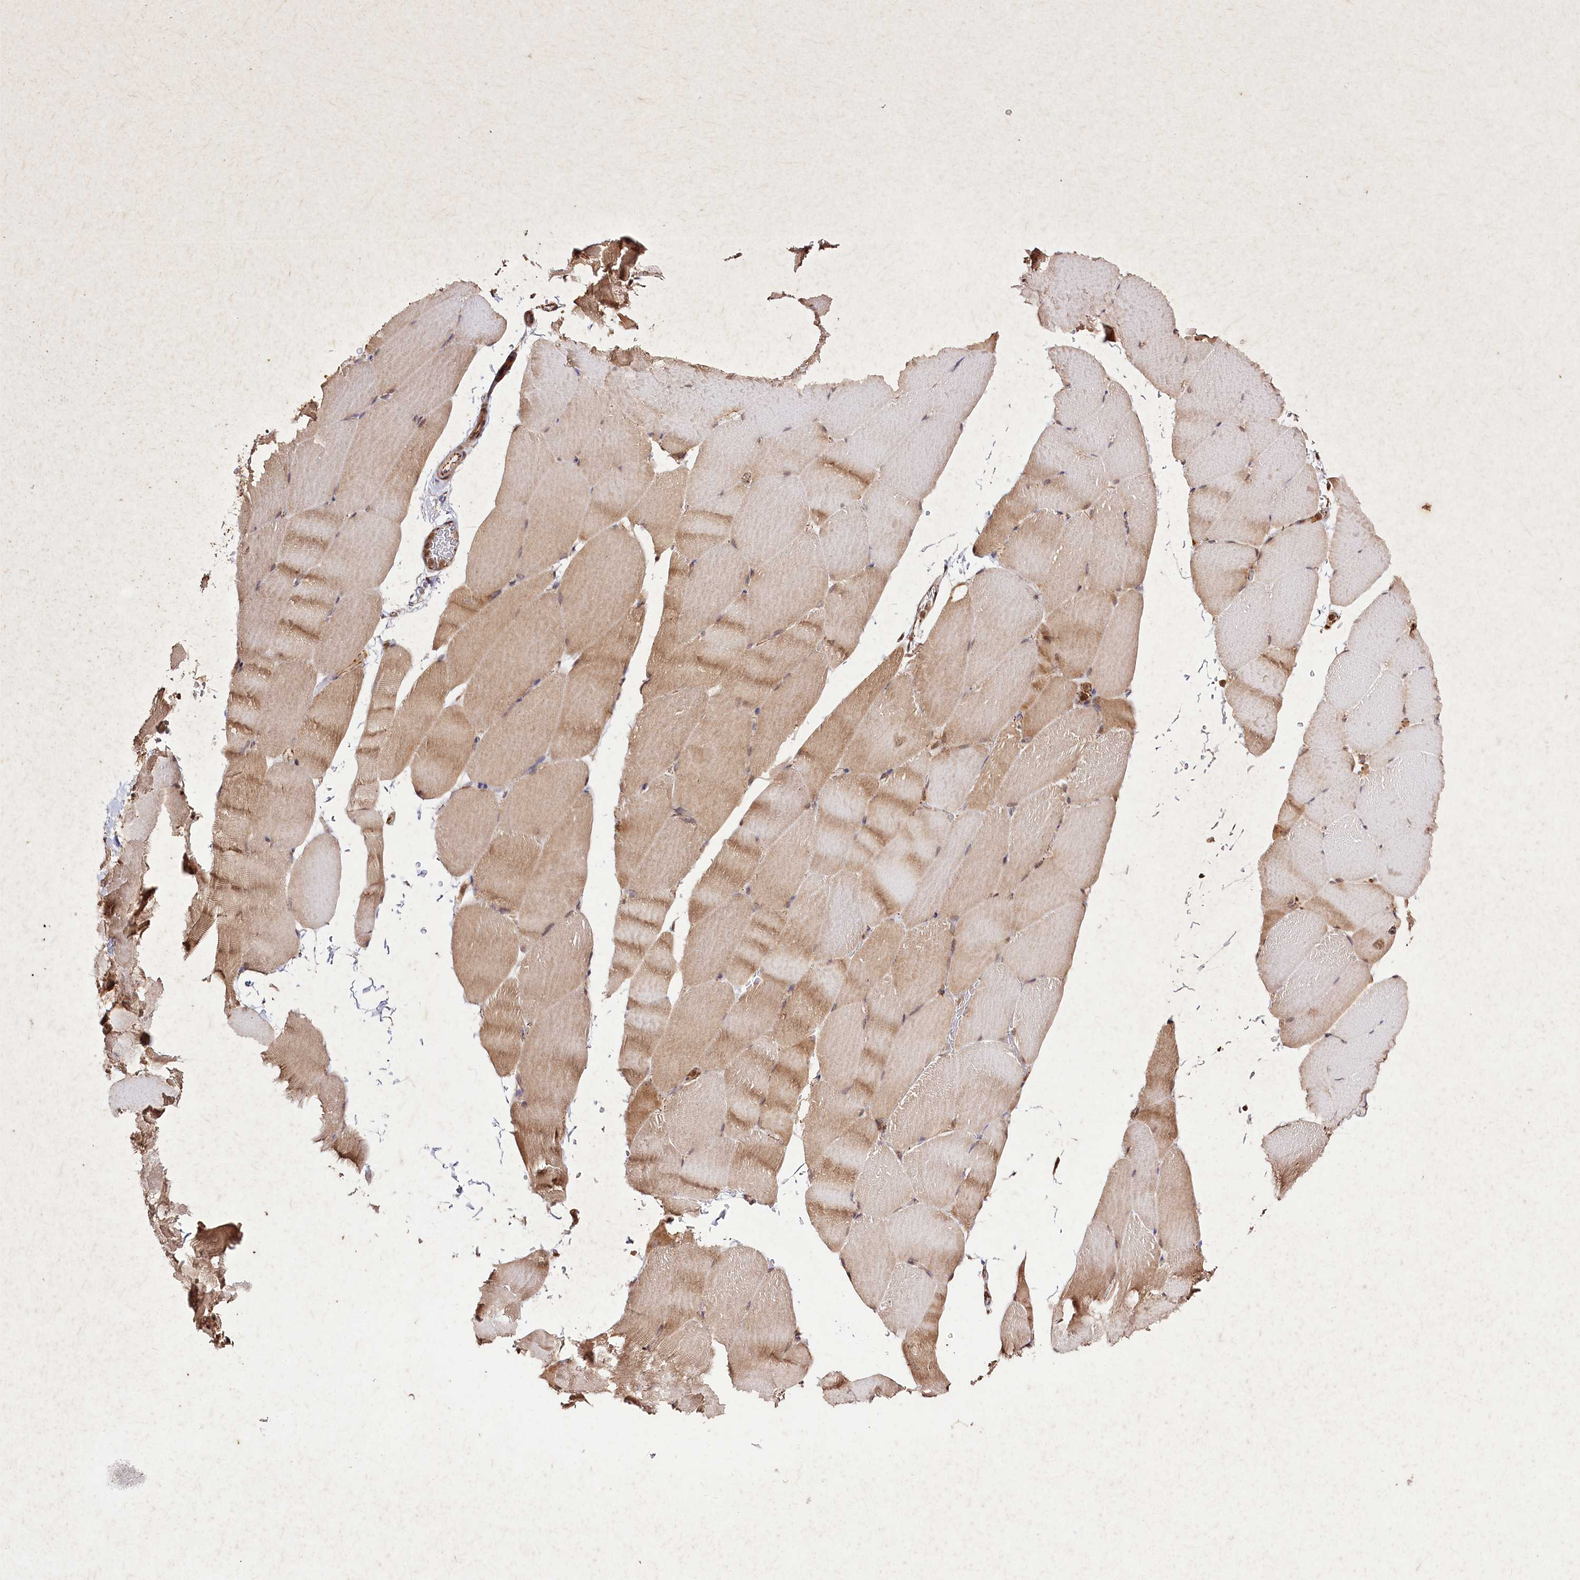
{"staining": {"intensity": "moderate", "quantity": "25%-75%", "location": "cytoplasmic/membranous"}, "tissue": "skeletal muscle", "cell_type": "Myocytes", "image_type": "normal", "snomed": [{"axis": "morphology", "description": "Normal tissue, NOS"}, {"axis": "topography", "description": "Skeletal muscle"}, {"axis": "topography", "description": "Parathyroid gland"}], "caption": "Protein staining exhibits moderate cytoplasmic/membranous staining in about 25%-75% of myocytes in normal skeletal muscle. (Brightfield microscopy of DAB IHC at high magnification).", "gene": "DHX29", "patient": {"sex": "female", "age": 37}}